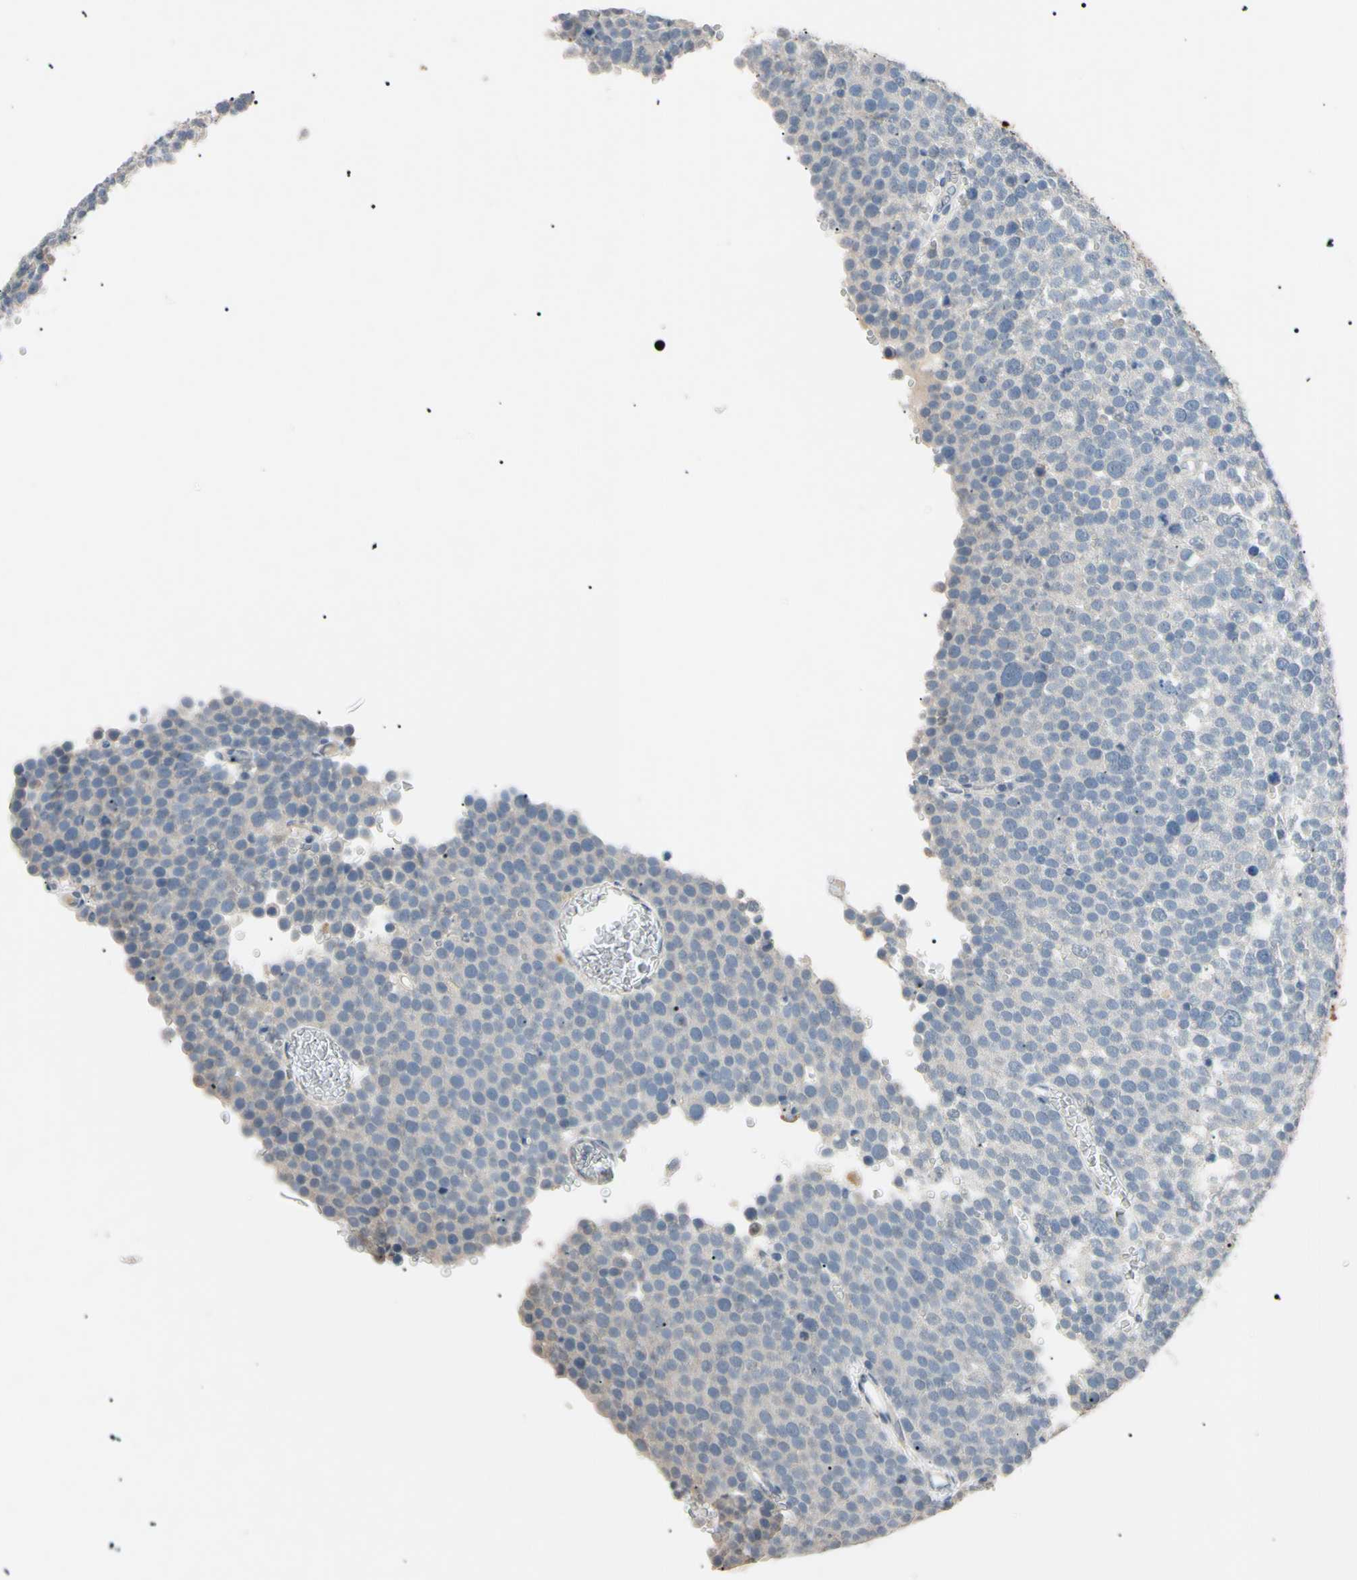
{"staining": {"intensity": "negative", "quantity": "none", "location": "none"}, "tissue": "testis cancer", "cell_type": "Tumor cells", "image_type": "cancer", "snomed": [{"axis": "morphology", "description": "Seminoma, NOS"}, {"axis": "topography", "description": "Testis"}], "caption": "Immunohistochemistry of testis cancer exhibits no expression in tumor cells.", "gene": "CGB3", "patient": {"sex": "male", "age": 71}}